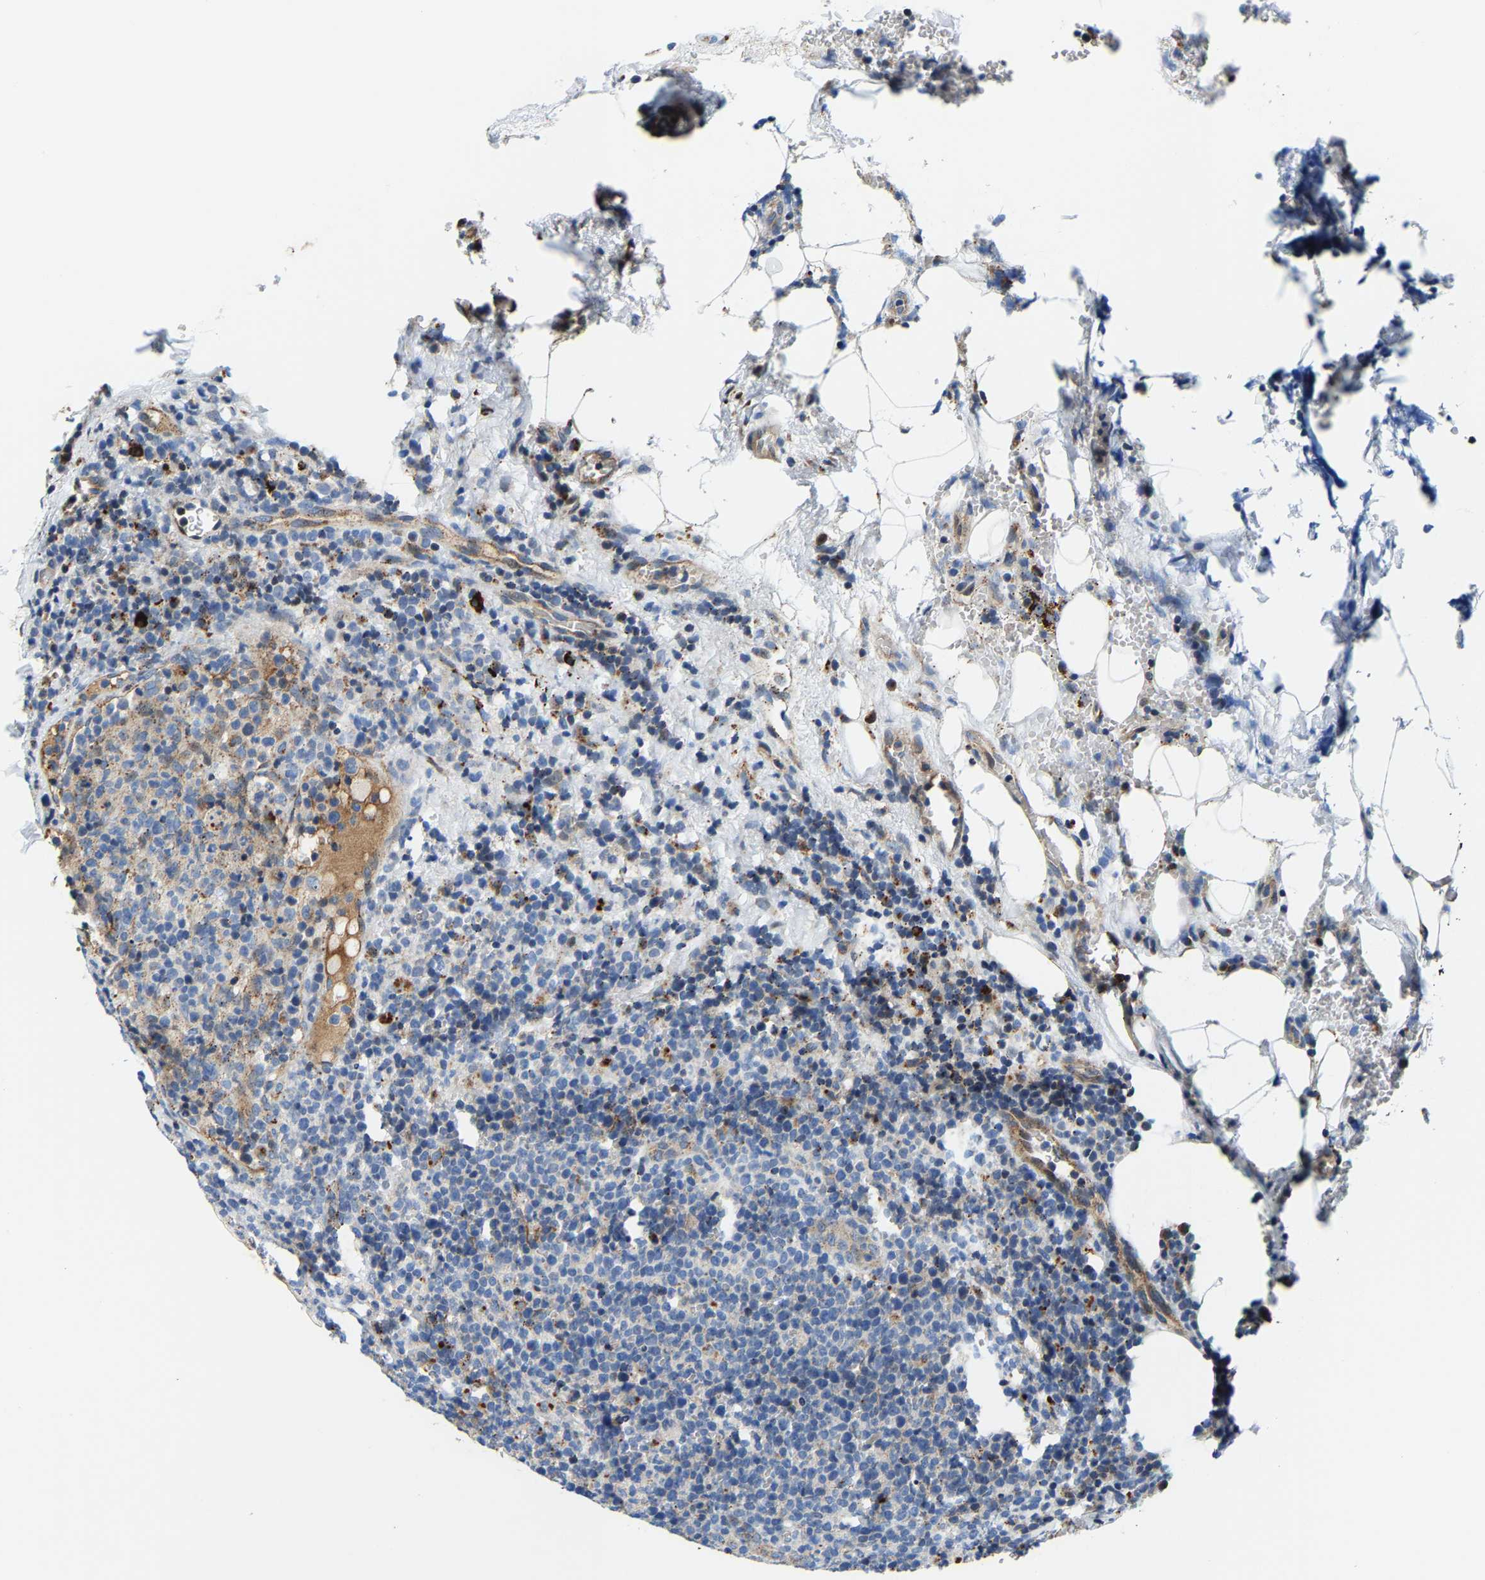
{"staining": {"intensity": "negative", "quantity": "none", "location": "none"}, "tissue": "lymphoma", "cell_type": "Tumor cells", "image_type": "cancer", "snomed": [{"axis": "morphology", "description": "Malignant lymphoma, non-Hodgkin's type, High grade"}, {"axis": "topography", "description": "Lymph node"}], "caption": "This micrograph is of high-grade malignant lymphoma, non-Hodgkin's type stained with IHC to label a protein in brown with the nuclei are counter-stained blue. There is no staining in tumor cells. The staining is performed using DAB brown chromogen with nuclei counter-stained in using hematoxylin.", "gene": "DPP7", "patient": {"sex": "male", "age": 61}}